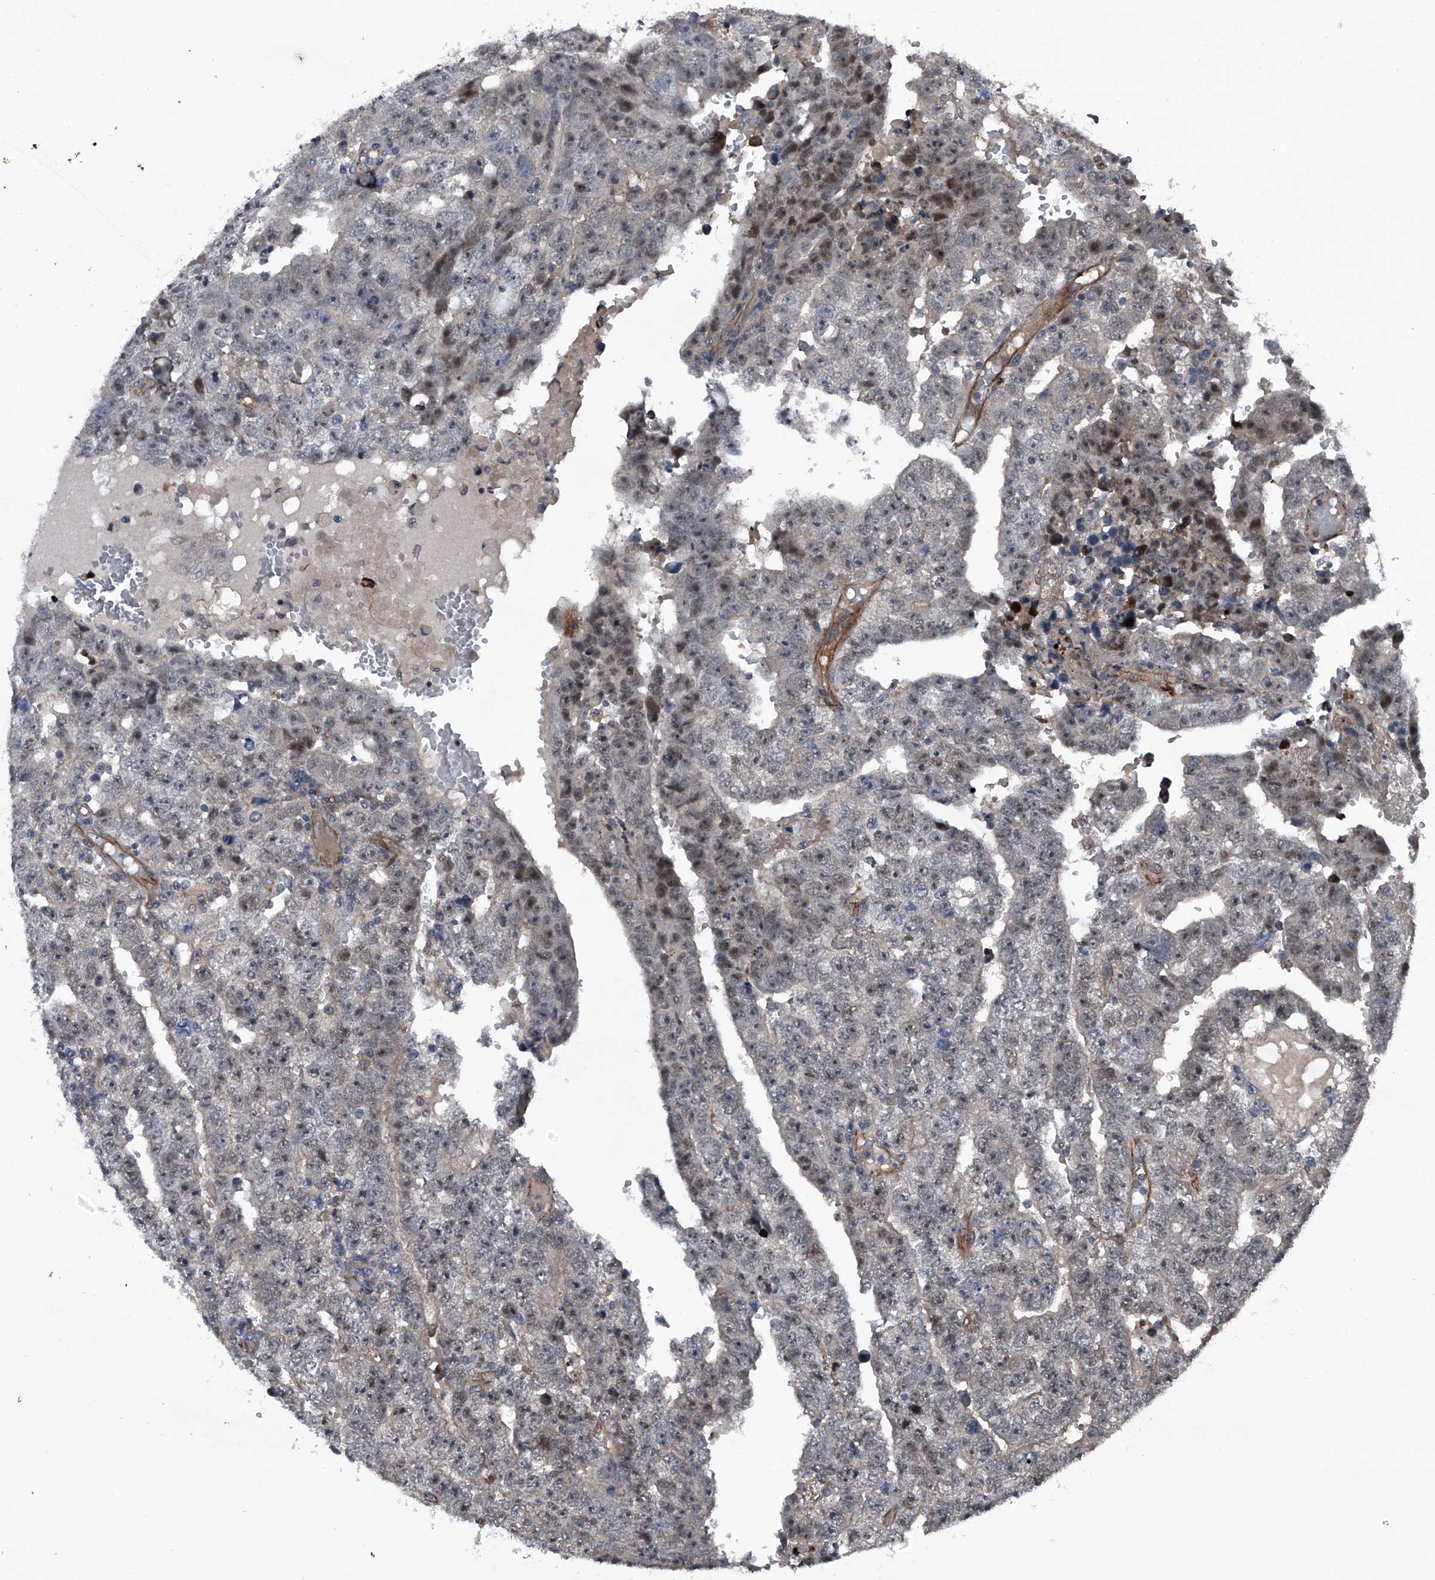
{"staining": {"intensity": "weak", "quantity": "<25%", "location": "nuclear"}, "tissue": "testis cancer", "cell_type": "Tumor cells", "image_type": "cancer", "snomed": [{"axis": "morphology", "description": "Carcinoma, Embryonal, NOS"}, {"axis": "topography", "description": "Testis"}], "caption": "Immunohistochemical staining of human testis cancer exhibits no significant positivity in tumor cells.", "gene": "MAPKAP1", "patient": {"sex": "male", "age": 25}}